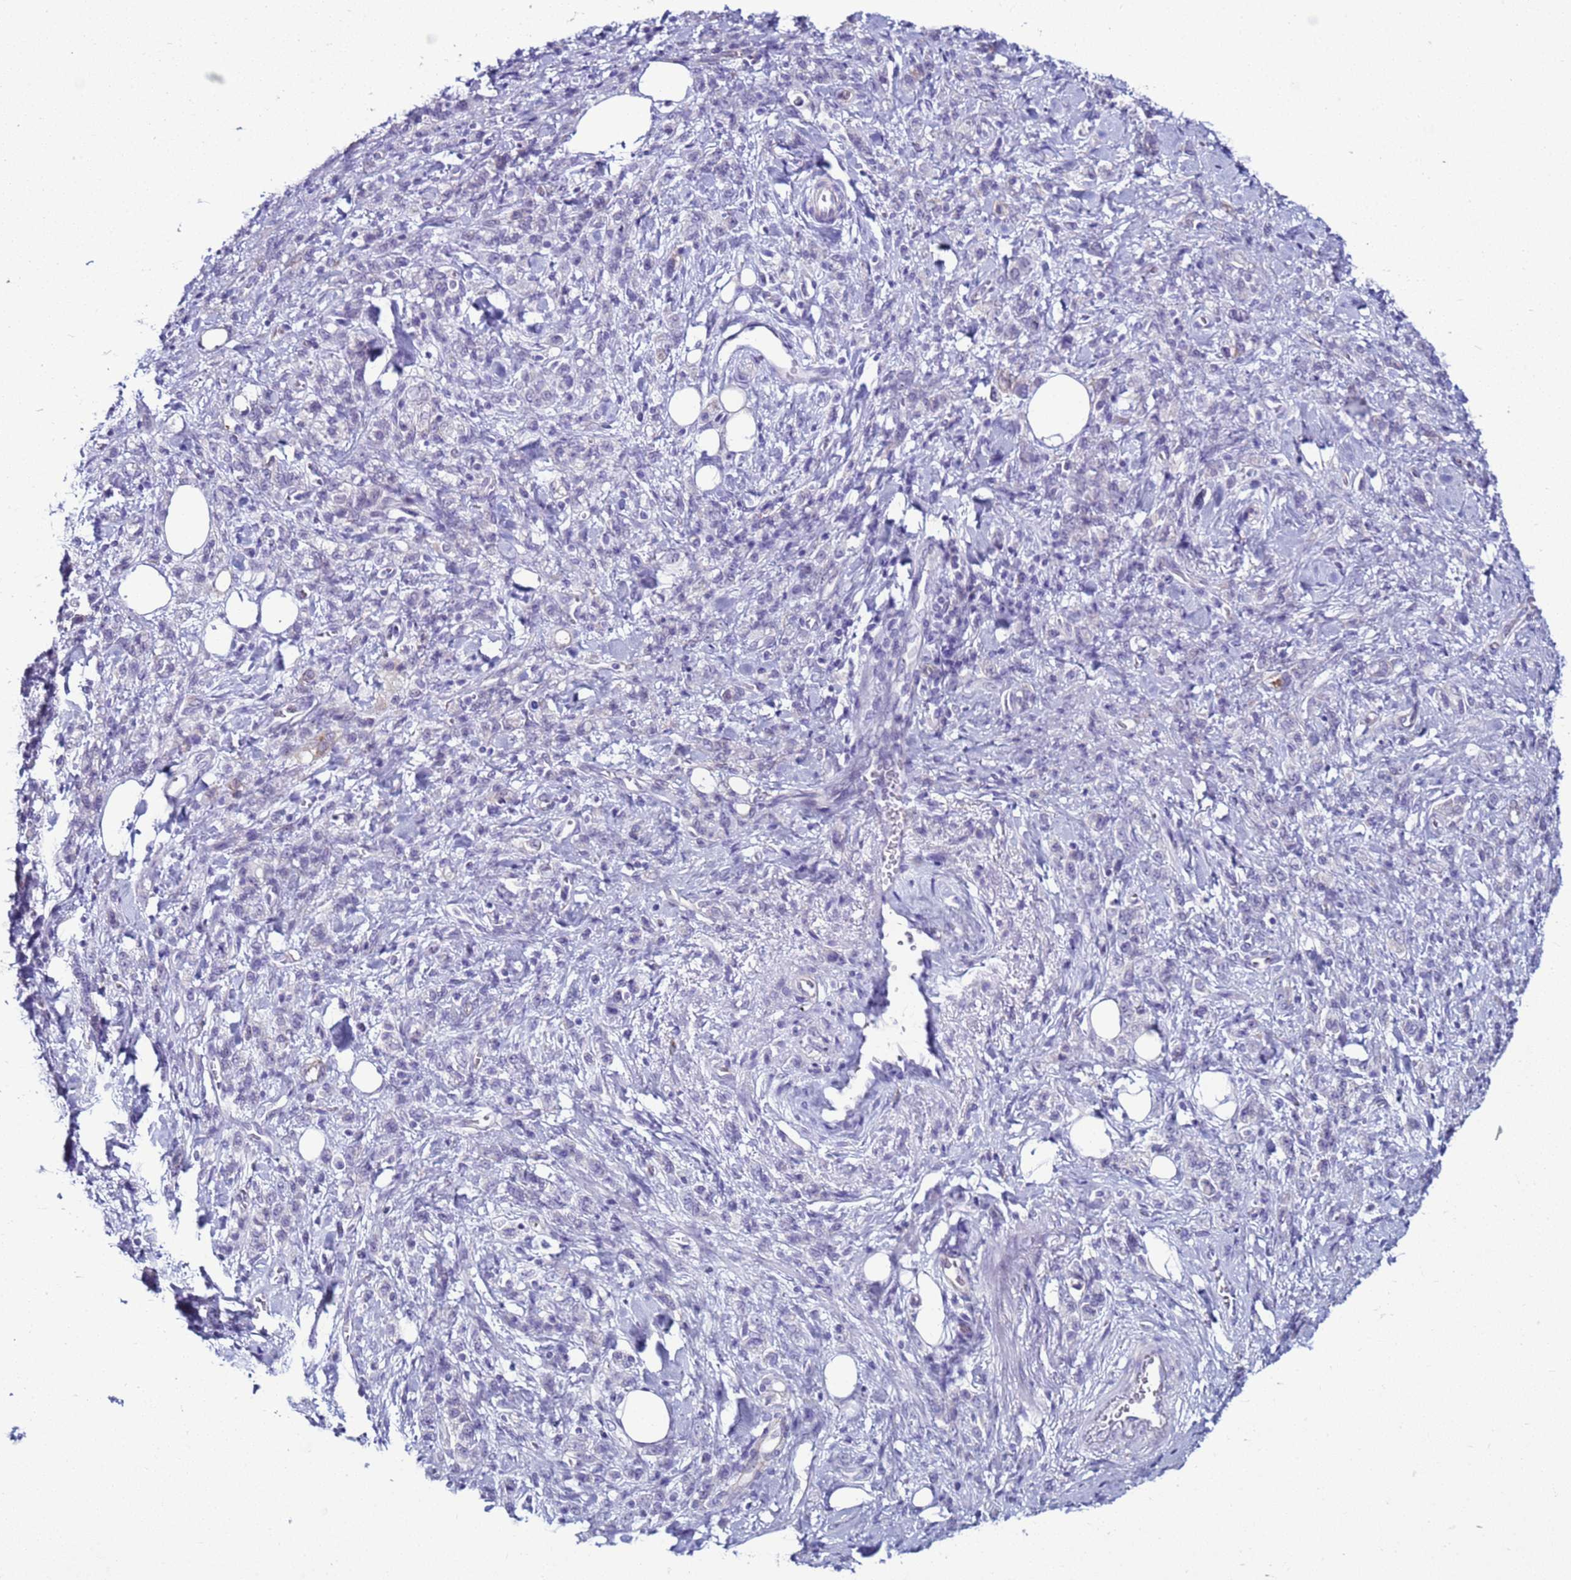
{"staining": {"intensity": "negative", "quantity": "none", "location": "none"}, "tissue": "stomach cancer", "cell_type": "Tumor cells", "image_type": "cancer", "snomed": [{"axis": "morphology", "description": "Adenocarcinoma, NOS"}, {"axis": "topography", "description": "Stomach"}], "caption": "IHC histopathology image of human stomach adenocarcinoma stained for a protein (brown), which shows no positivity in tumor cells.", "gene": "LRRC10B", "patient": {"sex": "male", "age": 77}}